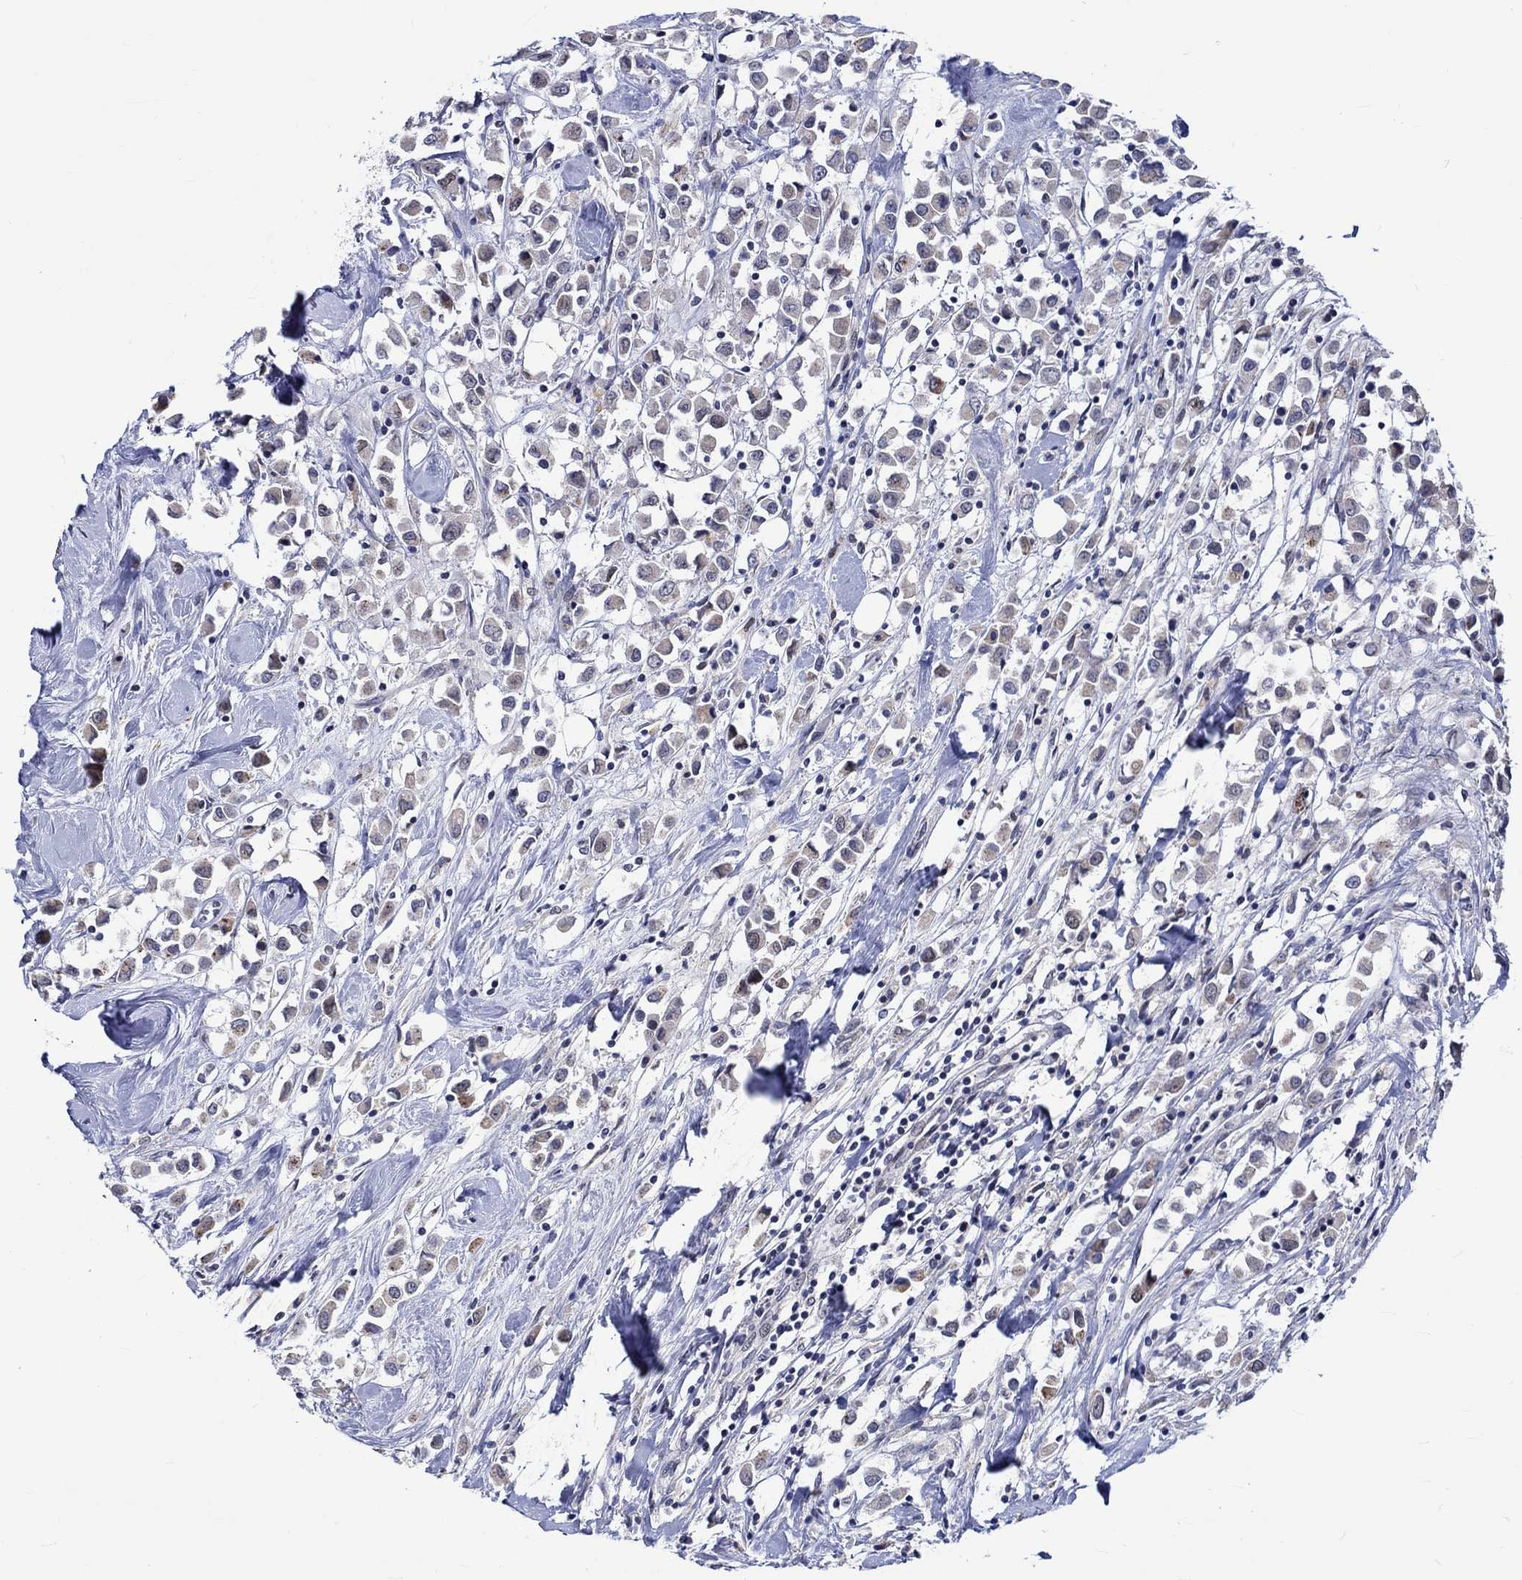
{"staining": {"intensity": "weak", "quantity": "<25%", "location": "nuclear"}, "tissue": "breast cancer", "cell_type": "Tumor cells", "image_type": "cancer", "snomed": [{"axis": "morphology", "description": "Duct carcinoma"}, {"axis": "topography", "description": "Breast"}], "caption": "Breast cancer (infiltrating ductal carcinoma) was stained to show a protein in brown. There is no significant staining in tumor cells.", "gene": "E2F8", "patient": {"sex": "female", "age": 61}}